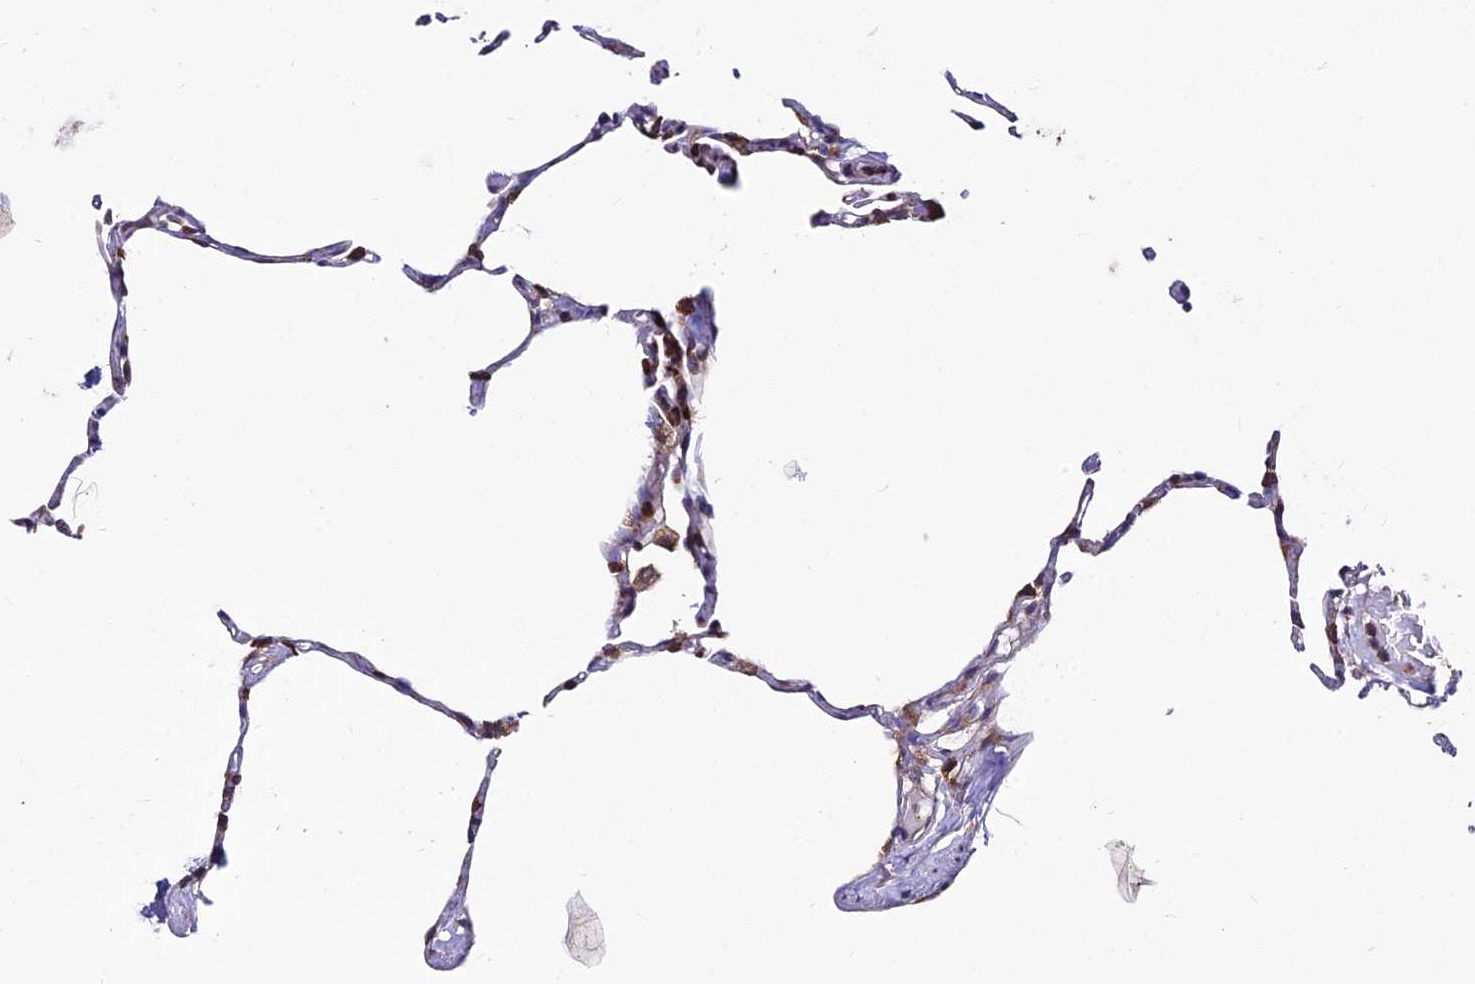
{"staining": {"intensity": "moderate", "quantity": "25%-75%", "location": "cytoplasmic/membranous"}, "tissue": "lung", "cell_type": "Alveolar cells", "image_type": "normal", "snomed": [{"axis": "morphology", "description": "Normal tissue, NOS"}, {"axis": "topography", "description": "Lung"}], "caption": "Alveolar cells reveal medium levels of moderate cytoplasmic/membranous positivity in about 25%-75% of cells in benign human lung. (DAB IHC, brown staining for protein, blue staining for nuclei).", "gene": "EIF3K", "patient": {"sex": "male", "age": 65}}